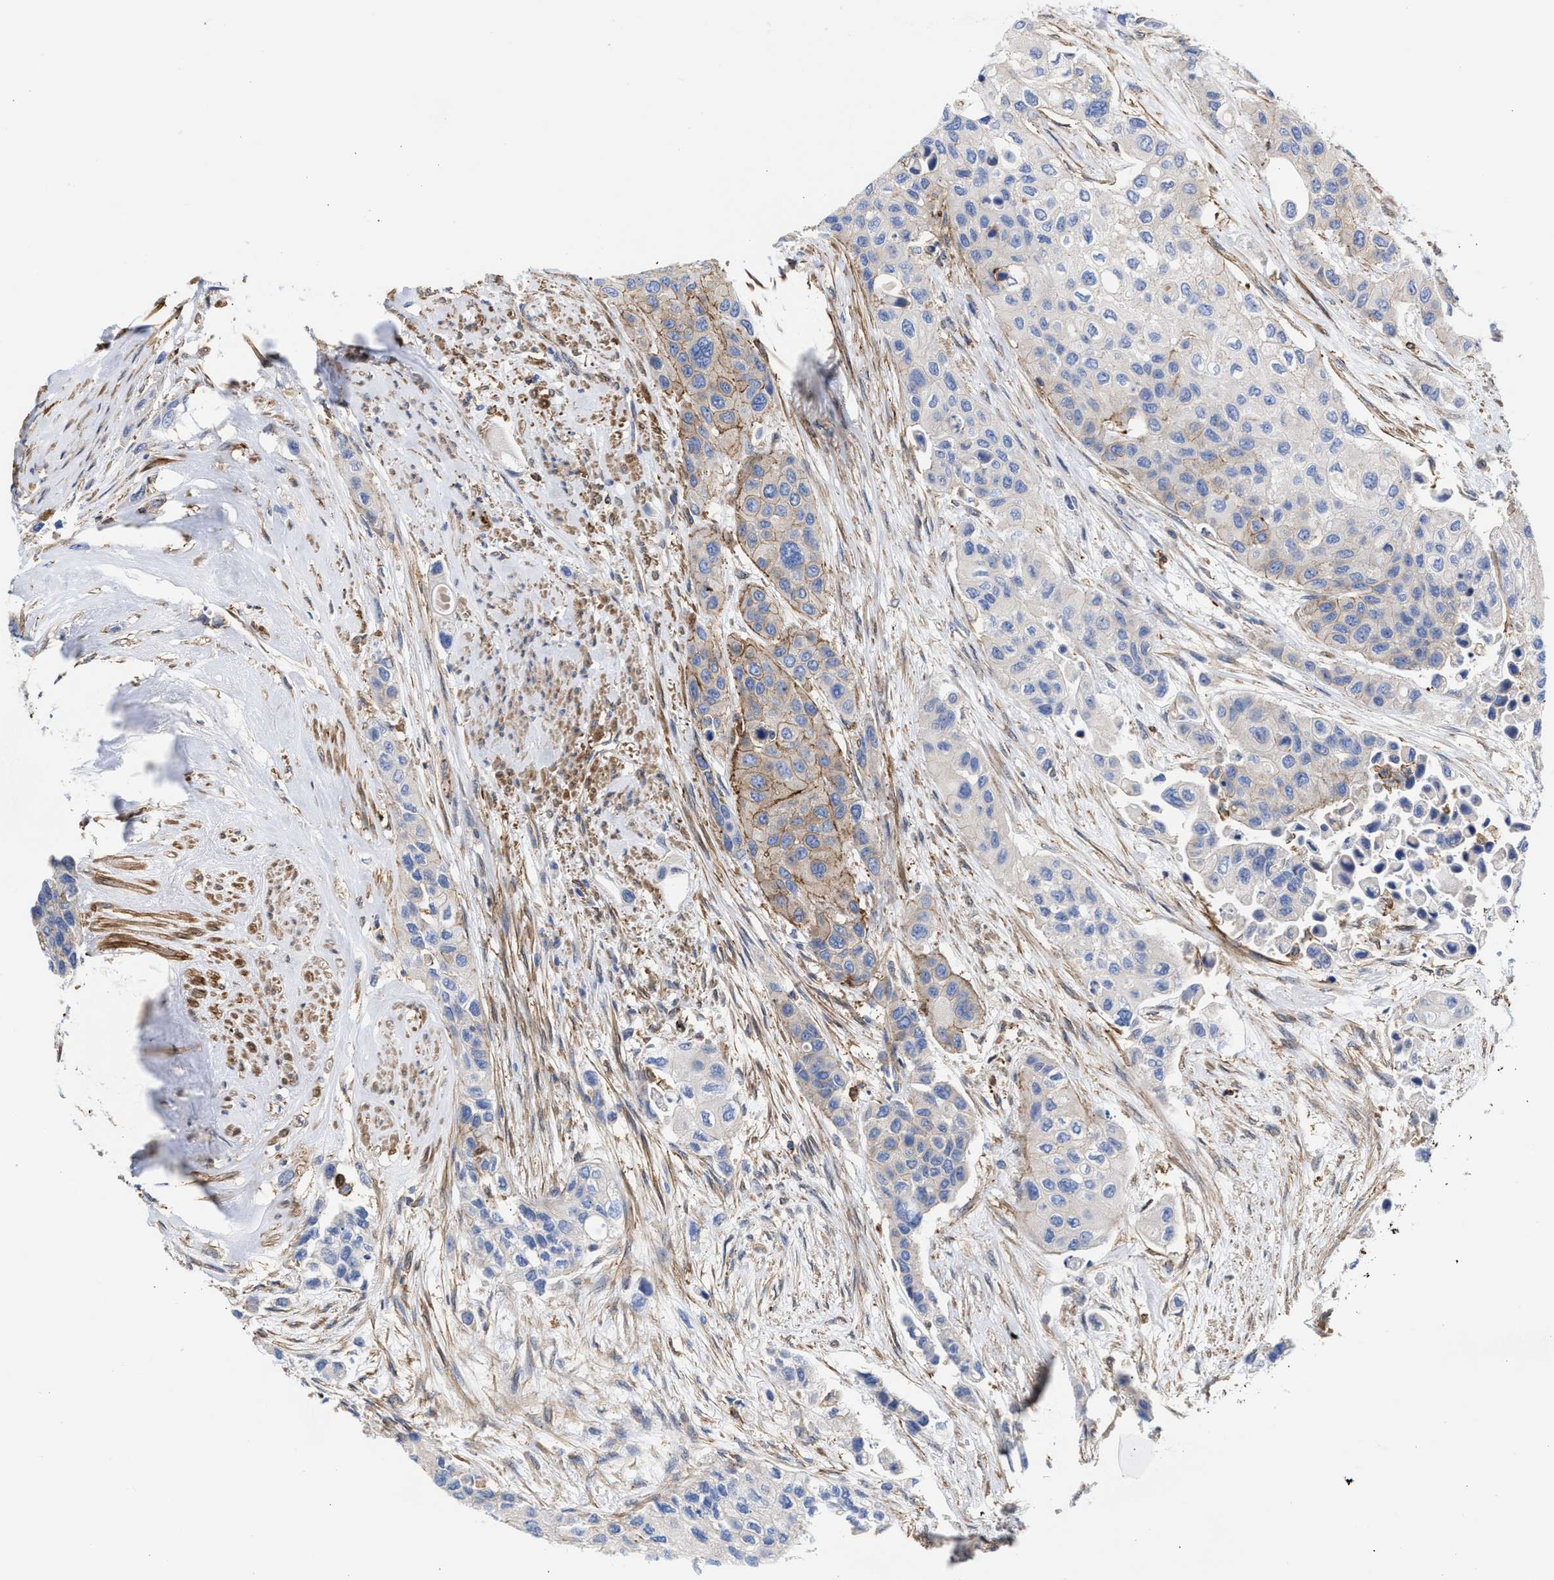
{"staining": {"intensity": "weak", "quantity": "<25%", "location": "cytoplasmic/membranous"}, "tissue": "urothelial cancer", "cell_type": "Tumor cells", "image_type": "cancer", "snomed": [{"axis": "morphology", "description": "Urothelial carcinoma, High grade"}, {"axis": "topography", "description": "Urinary bladder"}], "caption": "This is an IHC photomicrograph of urothelial cancer. There is no positivity in tumor cells.", "gene": "HS3ST5", "patient": {"sex": "female", "age": 56}}